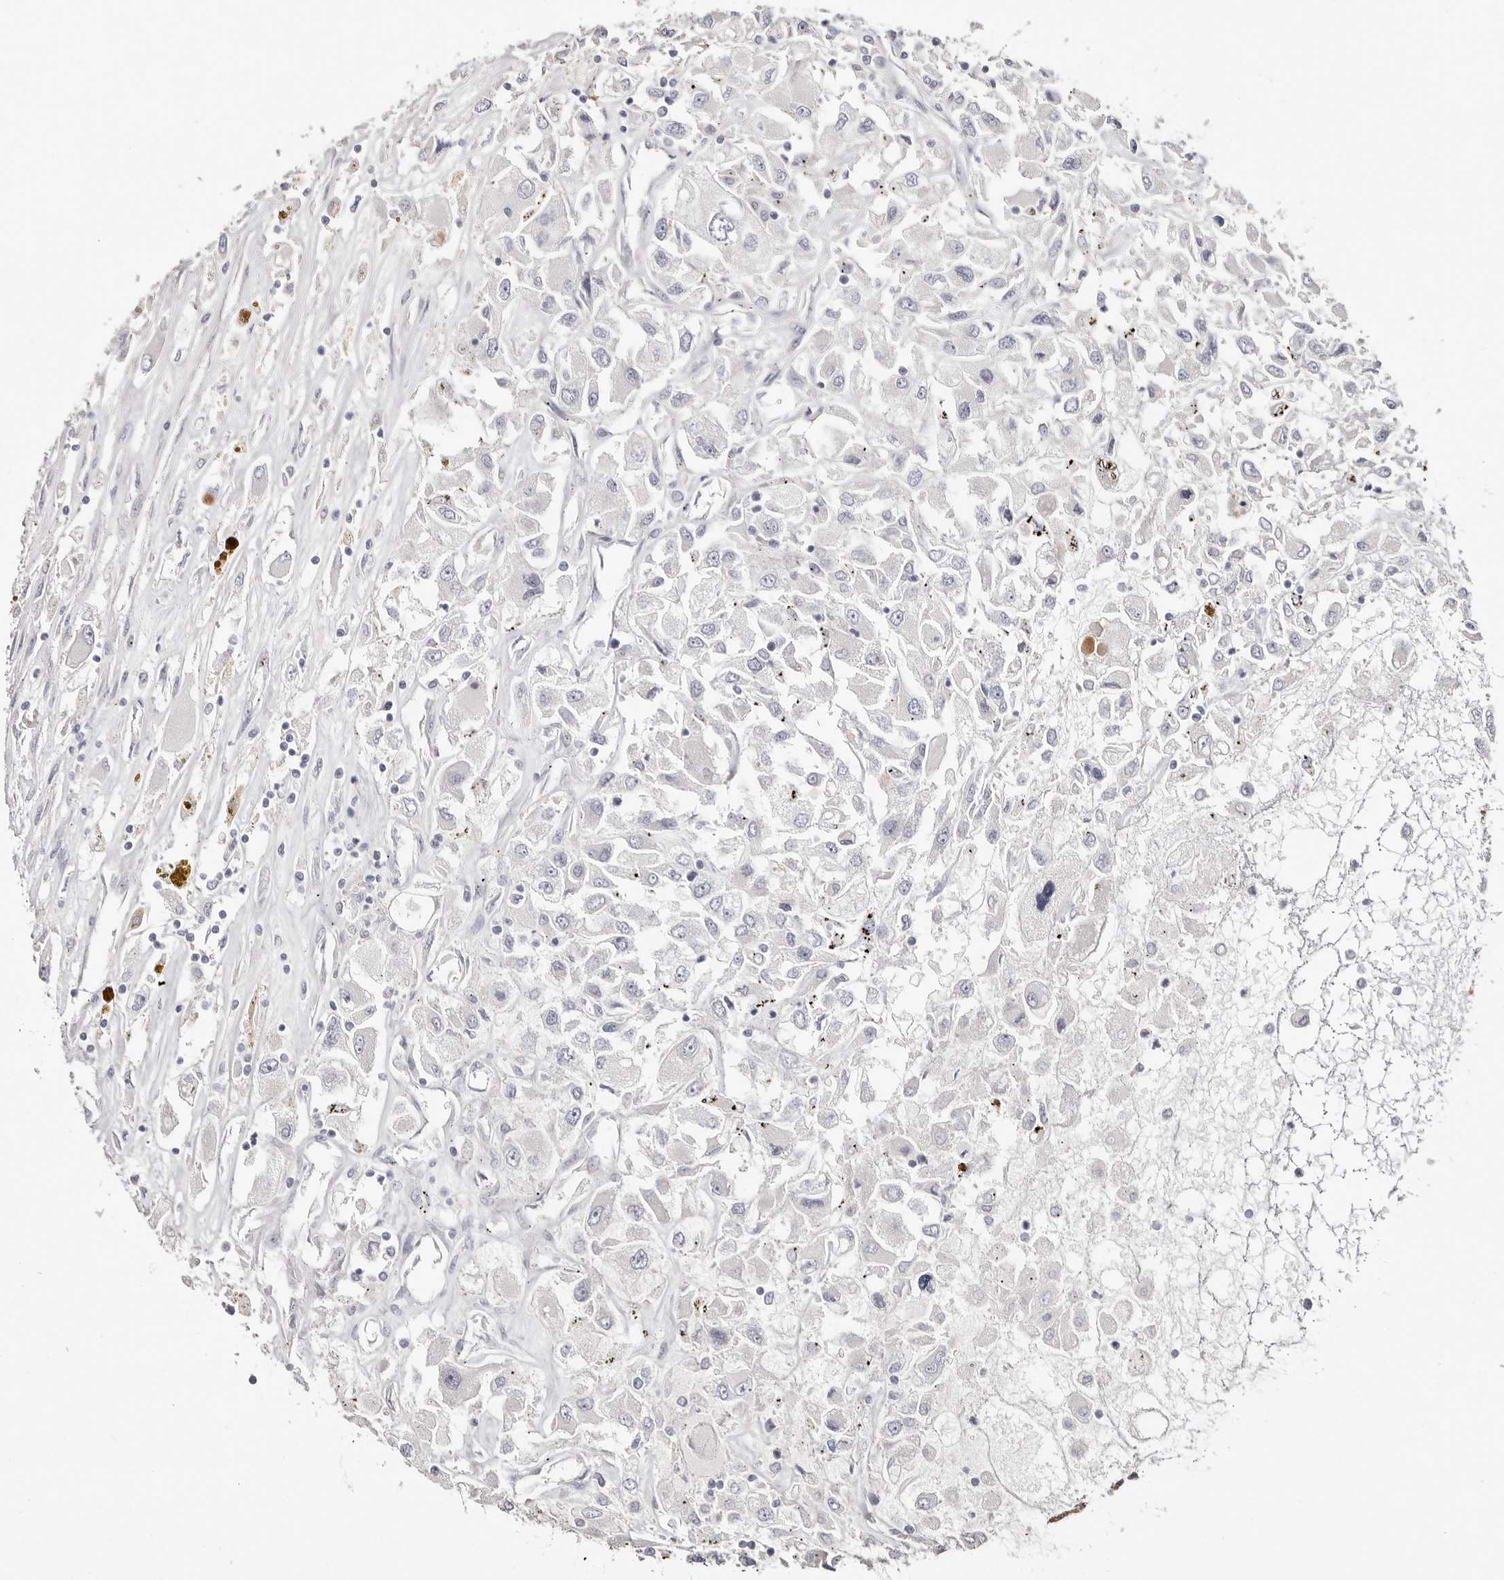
{"staining": {"intensity": "negative", "quantity": "none", "location": "none"}, "tissue": "renal cancer", "cell_type": "Tumor cells", "image_type": "cancer", "snomed": [{"axis": "morphology", "description": "Adenocarcinoma, NOS"}, {"axis": "topography", "description": "Kidney"}], "caption": "A high-resolution histopathology image shows immunohistochemistry (IHC) staining of renal cancer, which displays no significant expression in tumor cells.", "gene": "PKDCC", "patient": {"sex": "female", "age": 52}}